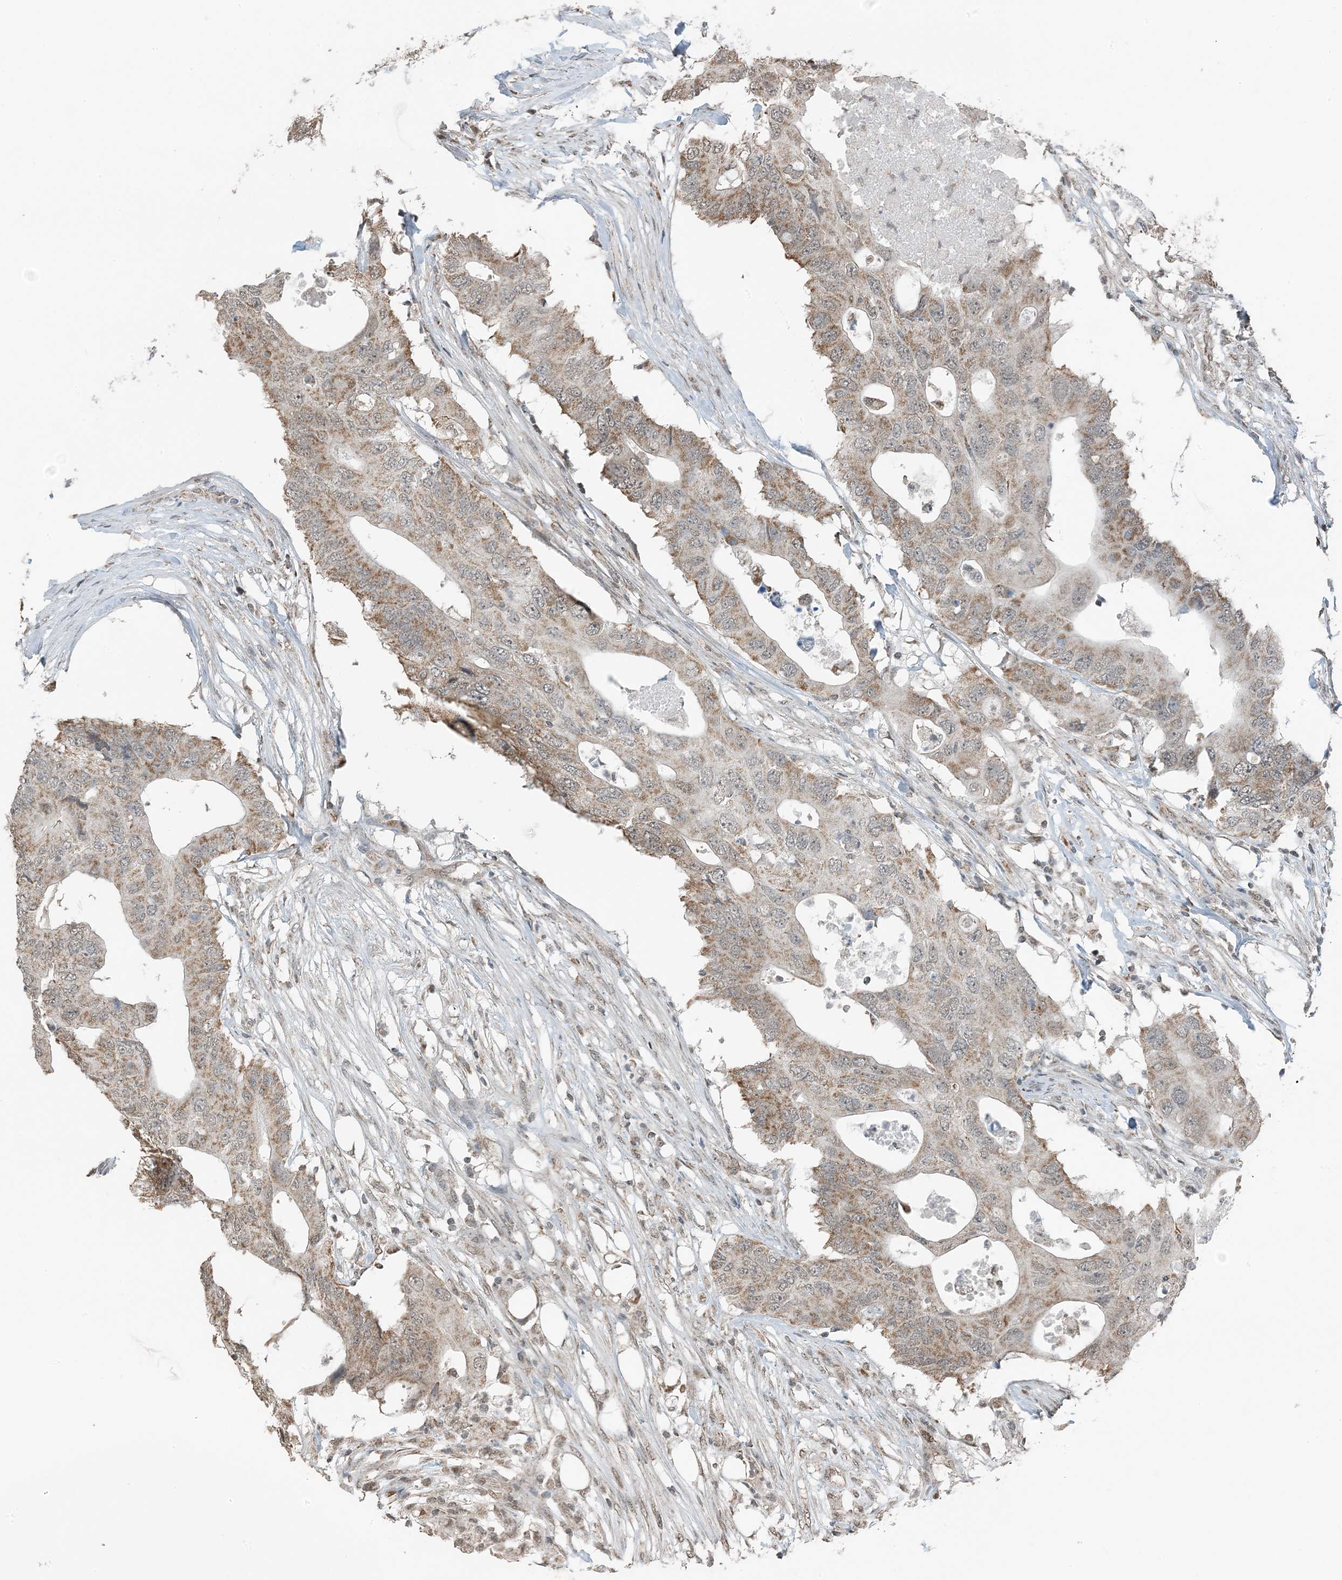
{"staining": {"intensity": "moderate", "quantity": ">75%", "location": "cytoplasmic/membranous"}, "tissue": "colorectal cancer", "cell_type": "Tumor cells", "image_type": "cancer", "snomed": [{"axis": "morphology", "description": "Adenocarcinoma, NOS"}, {"axis": "topography", "description": "Colon"}], "caption": "IHC (DAB) staining of human colorectal adenocarcinoma exhibits moderate cytoplasmic/membranous protein positivity in approximately >75% of tumor cells.", "gene": "PILRB", "patient": {"sex": "male", "age": 71}}